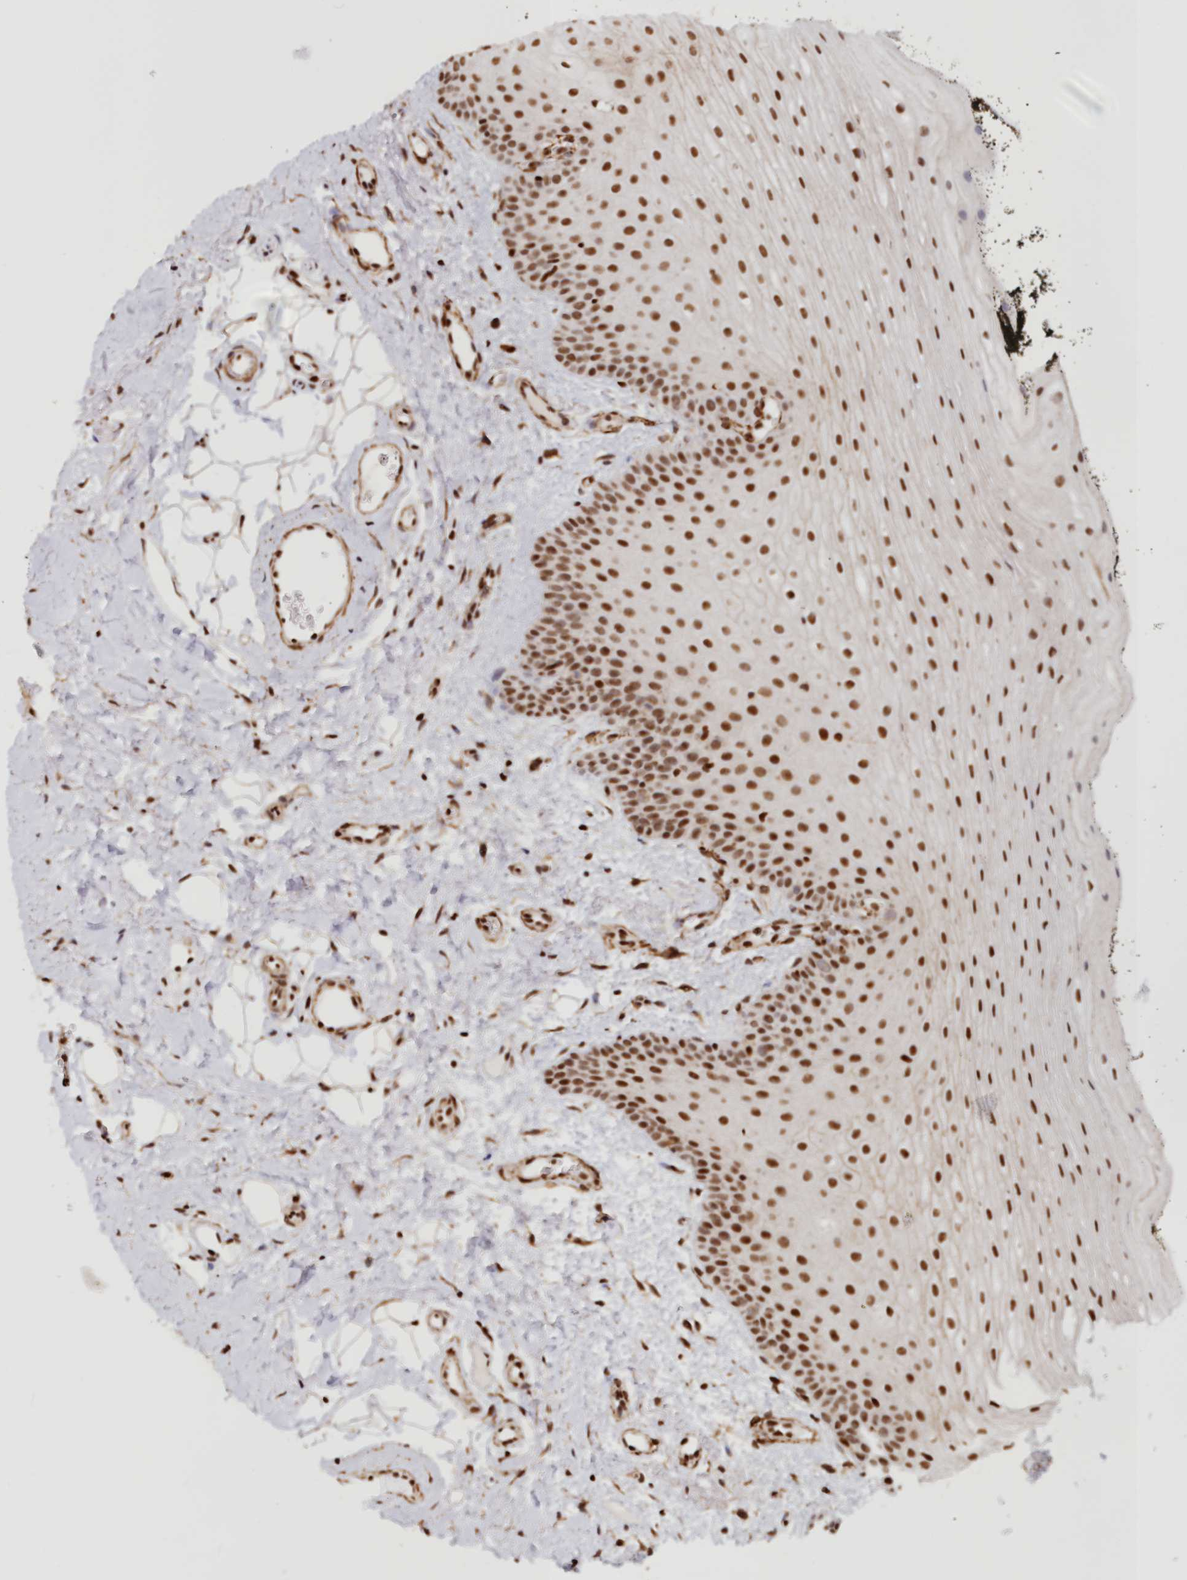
{"staining": {"intensity": "strong", "quantity": ">75%", "location": "nuclear"}, "tissue": "oral mucosa", "cell_type": "Squamous epithelial cells", "image_type": "normal", "snomed": [{"axis": "morphology", "description": "No evidence of malignacy"}, {"axis": "topography", "description": "Oral tissue"}, {"axis": "topography", "description": "Head-Neck"}], "caption": "Immunohistochemical staining of benign human oral mucosa shows >75% levels of strong nuclear protein positivity in approximately >75% of squamous epithelial cells.", "gene": "POLR2B", "patient": {"sex": "male", "age": 68}}